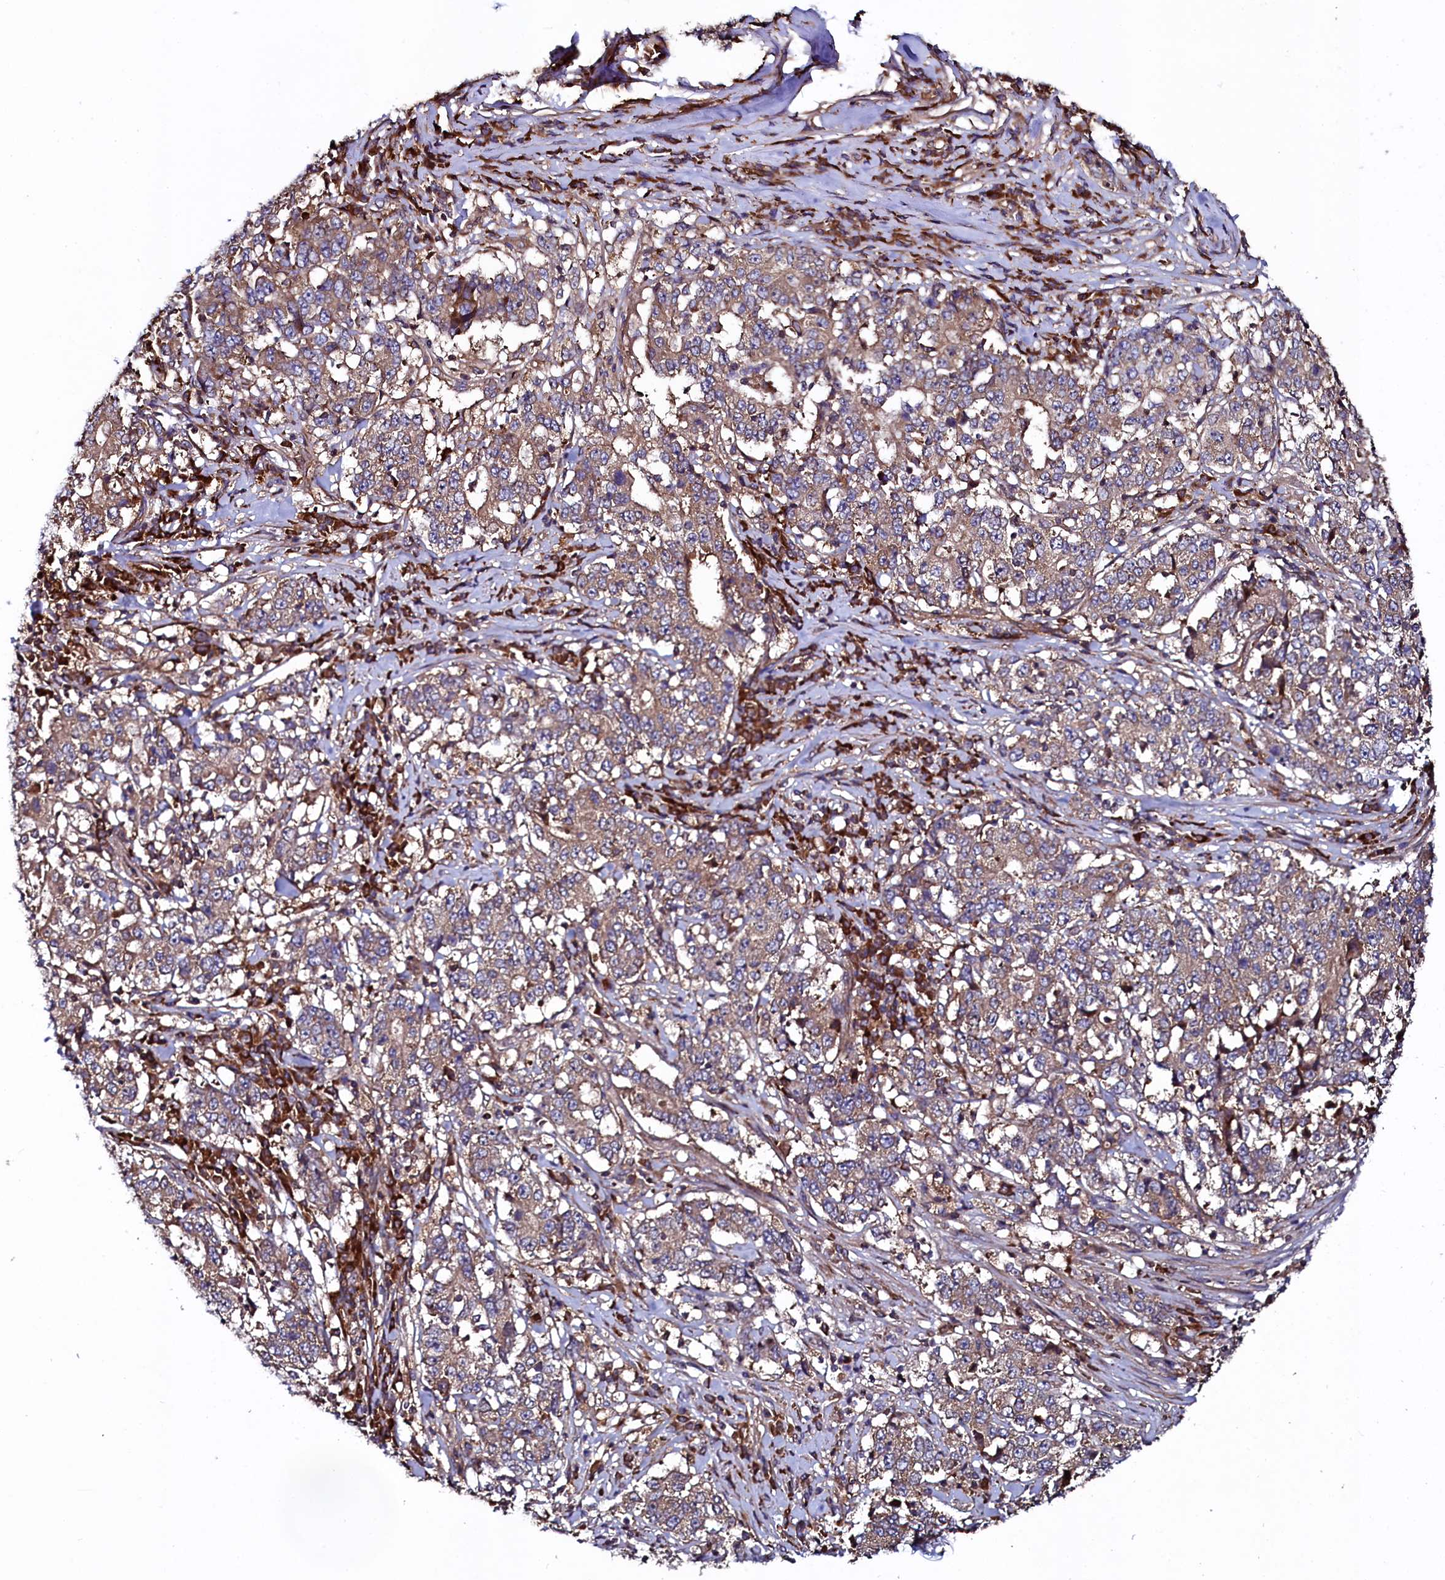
{"staining": {"intensity": "moderate", "quantity": ">75%", "location": "cytoplasmic/membranous"}, "tissue": "stomach cancer", "cell_type": "Tumor cells", "image_type": "cancer", "snomed": [{"axis": "morphology", "description": "Adenocarcinoma, NOS"}, {"axis": "topography", "description": "Stomach"}], "caption": "Stomach adenocarcinoma was stained to show a protein in brown. There is medium levels of moderate cytoplasmic/membranous positivity in approximately >75% of tumor cells.", "gene": "USPL1", "patient": {"sex": "male", "age": 59}}